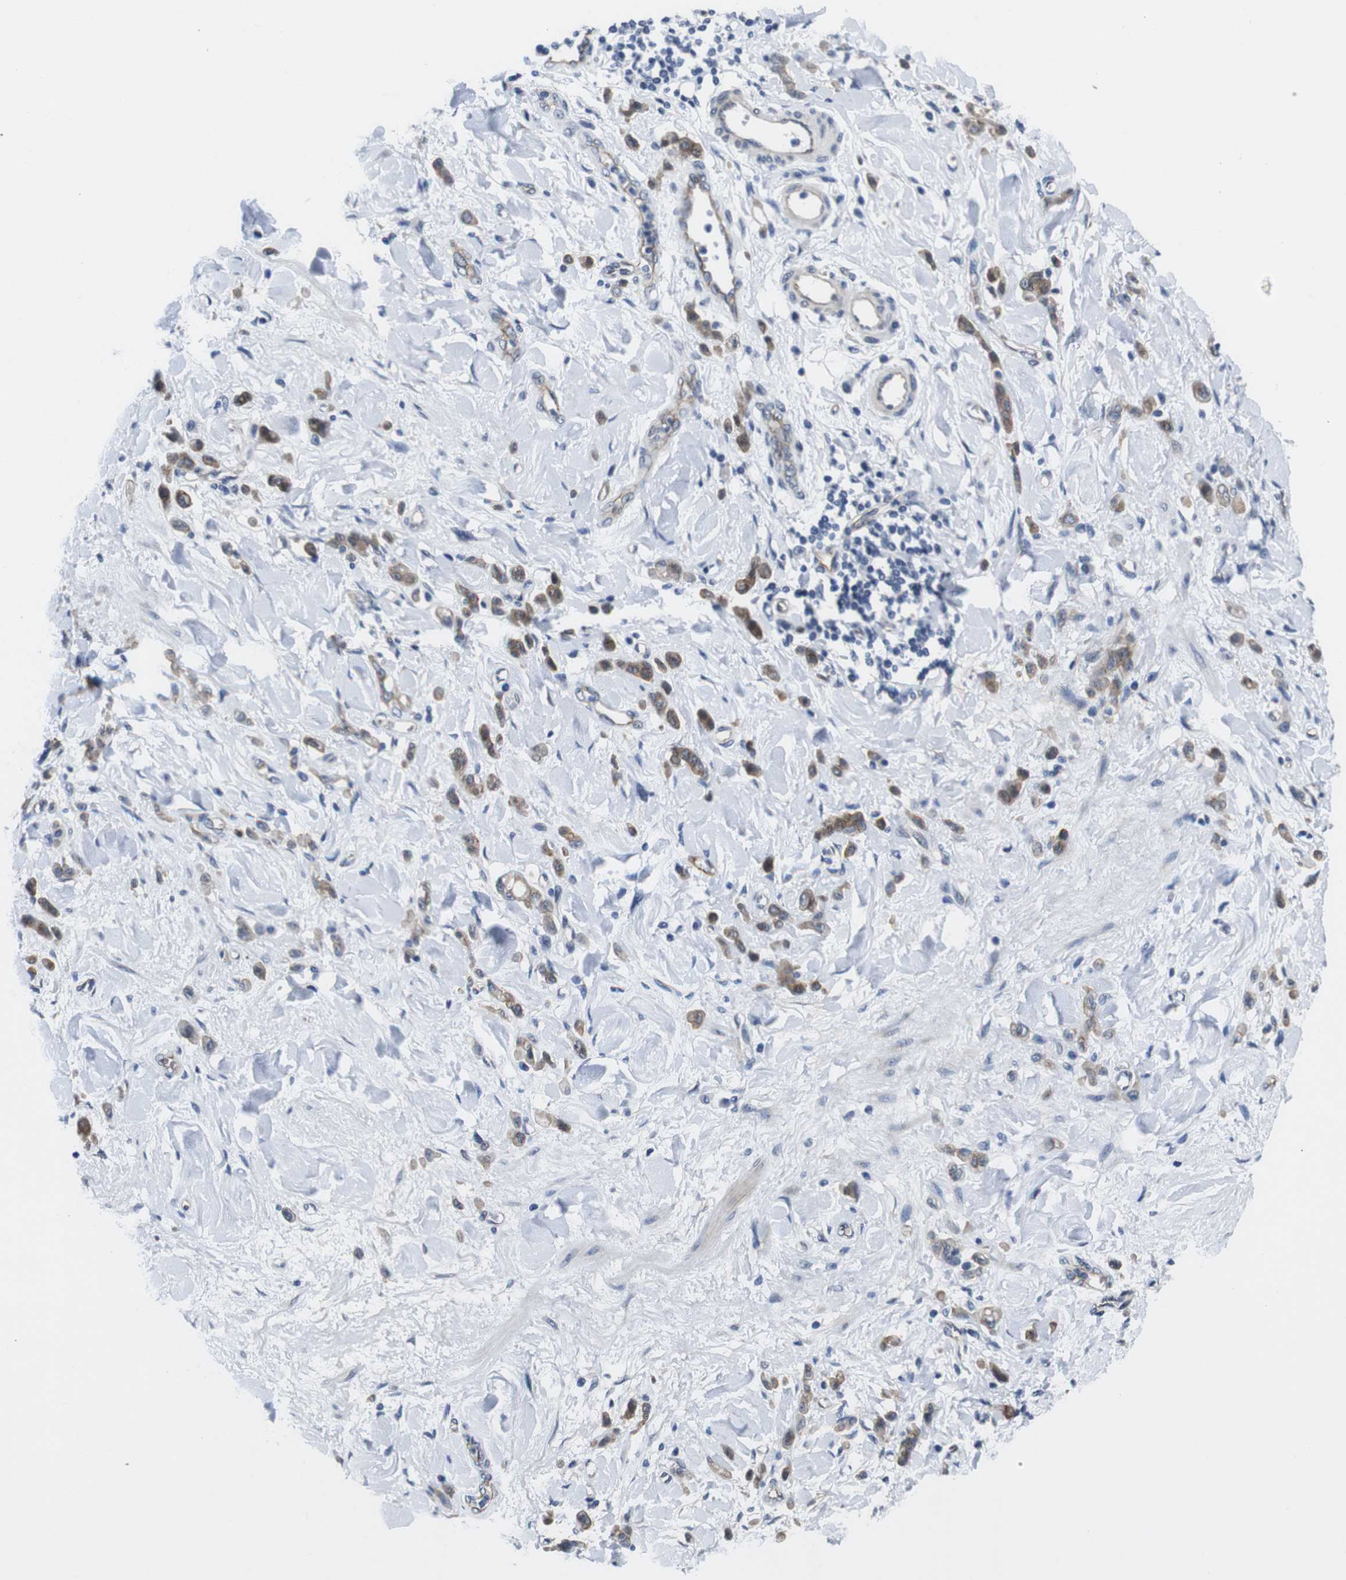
{"staining": {"intensity": "moderate", "quantity": ">75%", "location": "cytoplasmic/membranous"}, "tissue": "stomach cancer", "cell_type": "Tumor cells", "image_type": "cancer", "snomed": [{"axis": "morphology", "description": "Normal tissue, NOS"}, {"axis": "morphology", "description": "Adenocarcinoma, NOS"}, {"axis": "topography", "description": "Stomach"}], "caption": "Stomach adenocarcinoma stained with a brown dye displays moderate cytoplasmic/membranous positive staining in approximately >75% of tumor cells.", "gene": "SOCS3", "patient": {"sex": "male", "age": 82}}